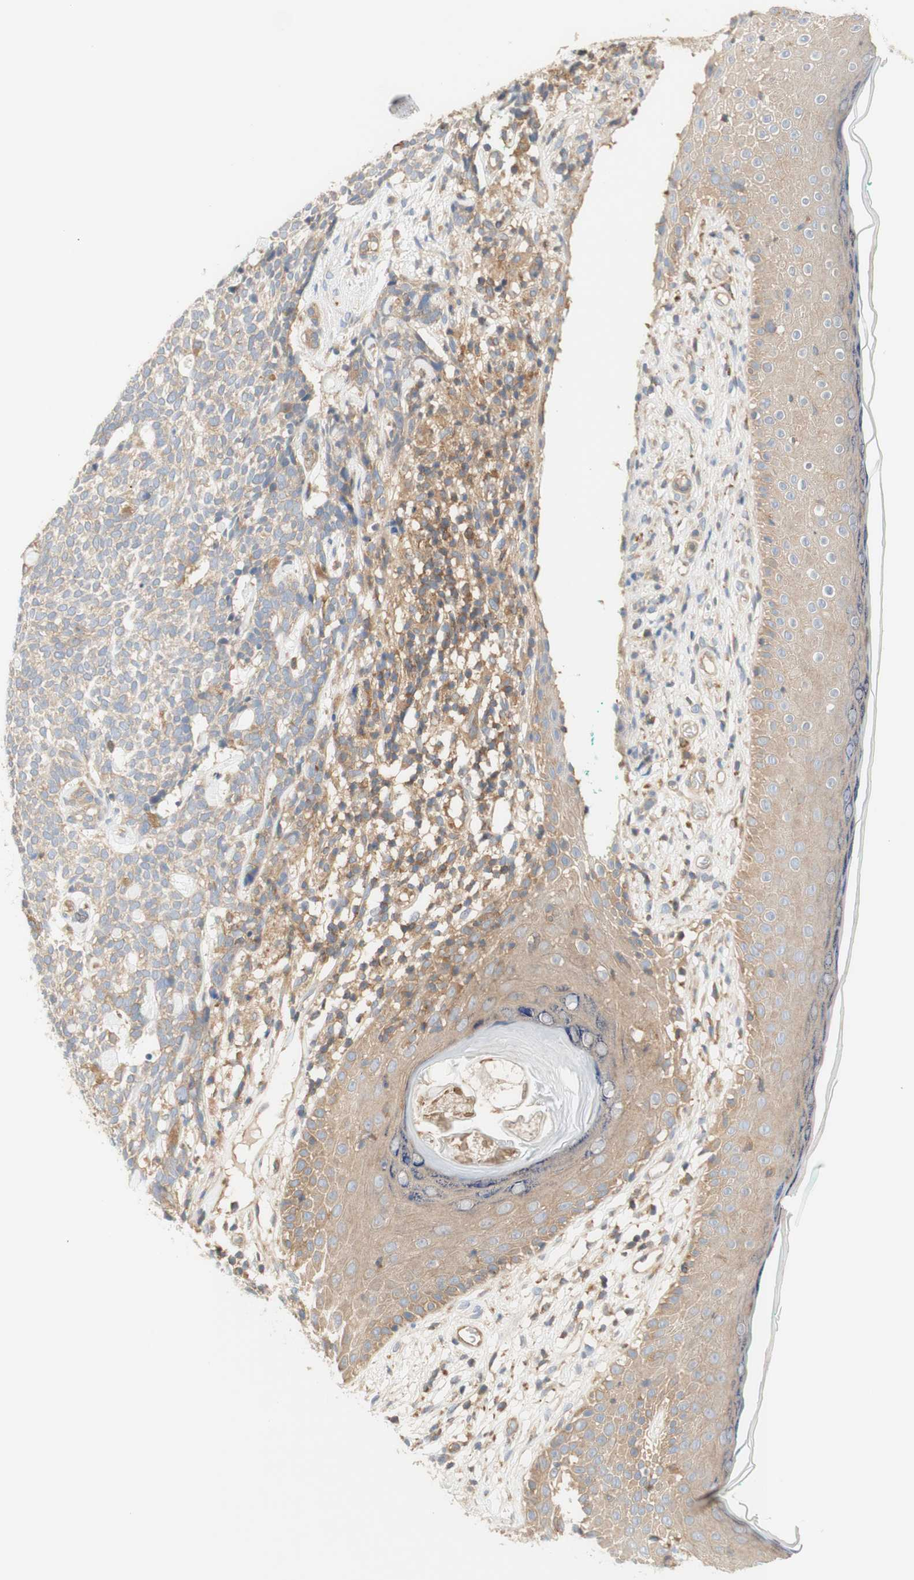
{"staining": {"intensity": "weak", "quantity": ">75%", "location": "cytoplasmic/membranous"}, "tissue": "skin cancer", "cell_type": "Tumor cells", "image_type": "cancer", "snomed": [{"axis": "morphology", "description": "Basal cell carcinoma"}, {"axis": "topography", "description": "Skin"}], "caption": "This histopathology image exhibits skin basal cell carcinoma stained with immunohistochemistry (IHC) to label a protein in brown. The cytoplasmic/membranous of tumor cells show weak positivity for the protein. Nuclei are counter-stained blue.", "gene": "IKBKG", "patient": {"sex": "female", "age": 84}}